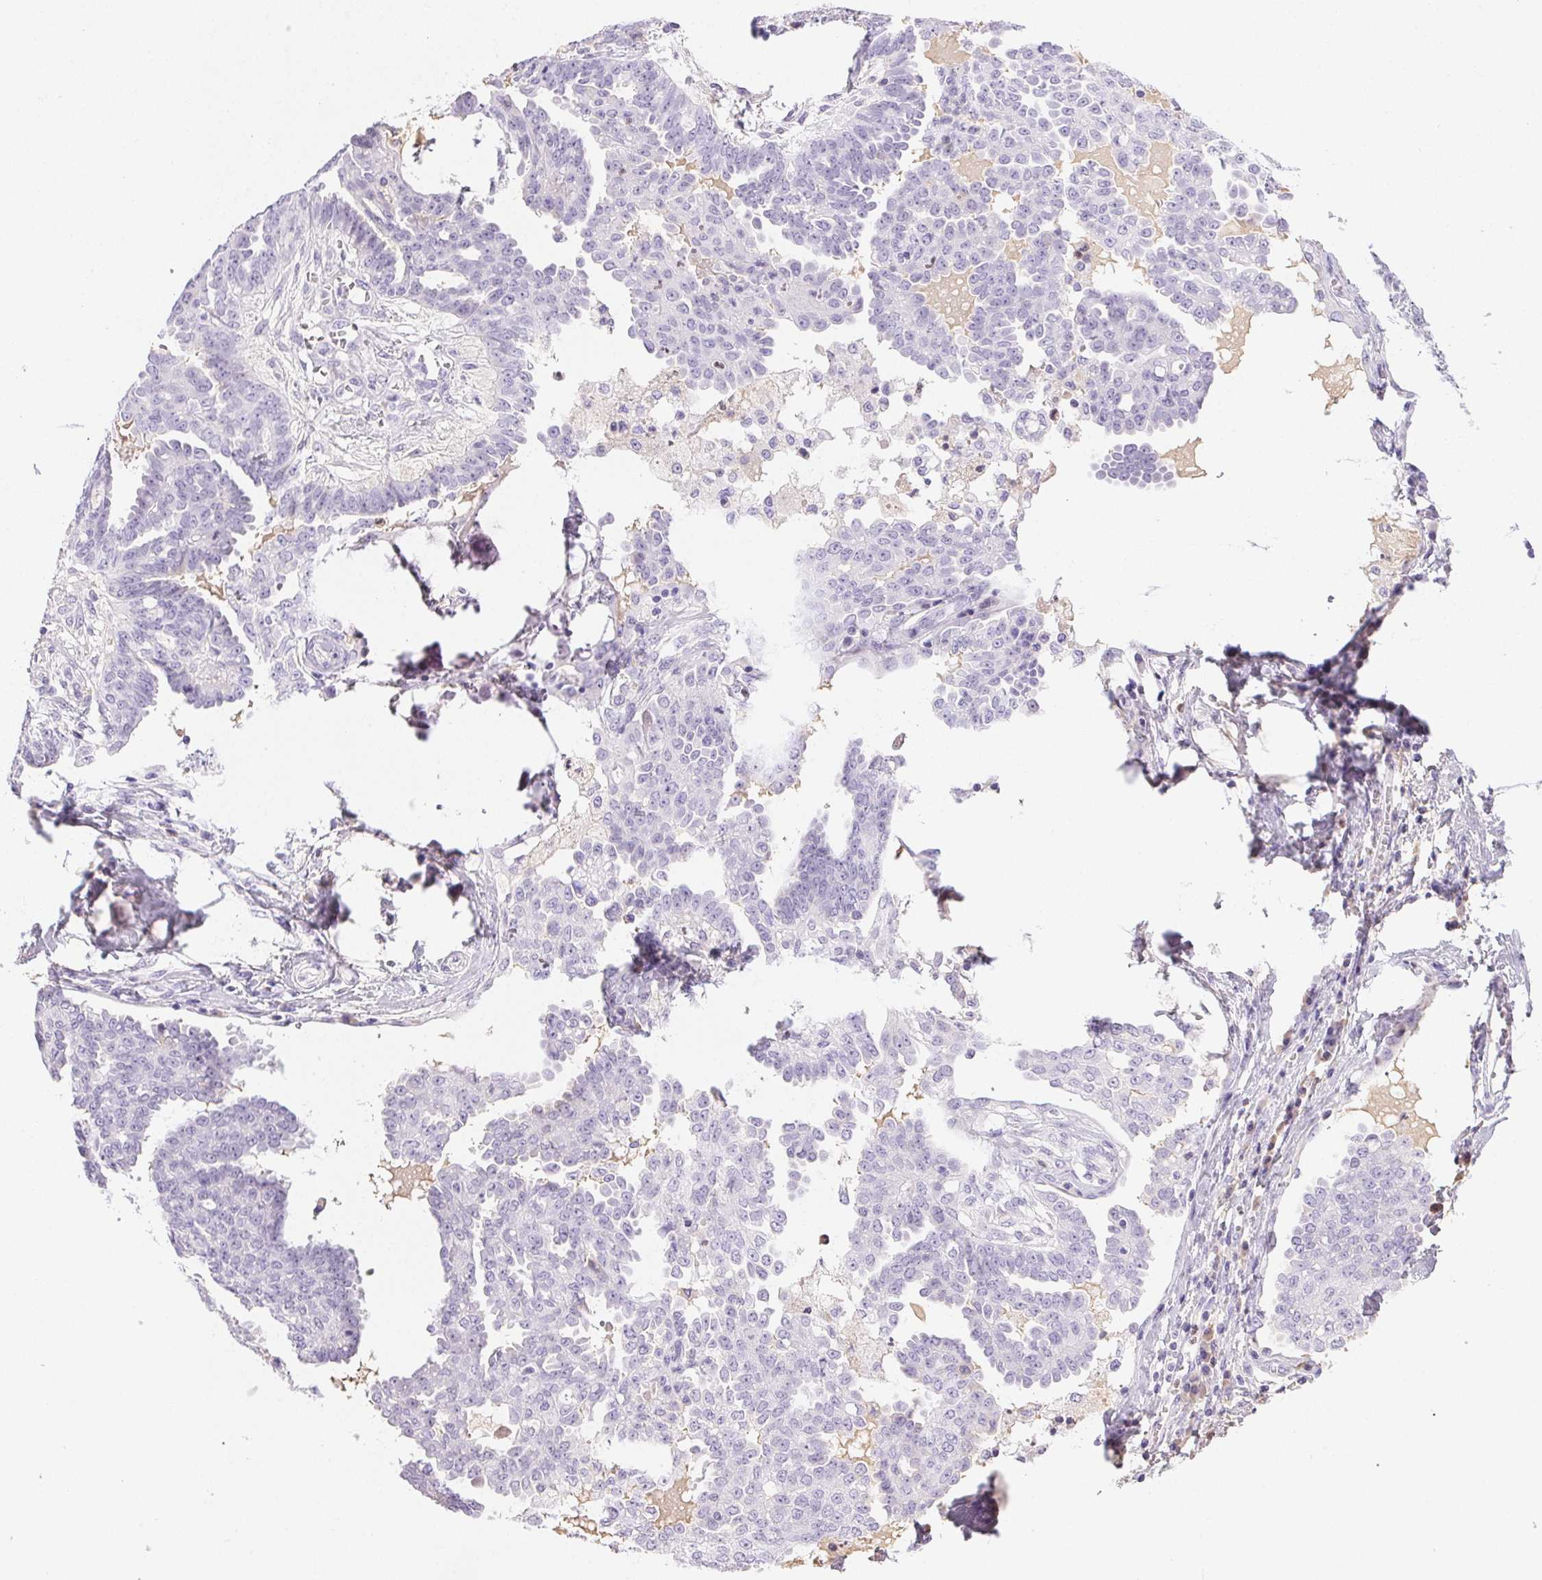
{"staining": {"intensity": "negative", "quantity": "none", "location": "none"}, "tissue": "ovarian cancer", "cell_type": "Tumor cells", "image_type": "cancer", "snomed": [{"axis": "morphology", "description": "Cystadenocarcinoma, serous, NOS"}, {"axis": "topography", "description": "Ovary"}], "caption": "Serous cystadenocarcinoma (ovarian) stained for a protein using IHC reveals no positivity tumor cells.", "gene": "PADI4", "patient": {"sex": "female", "age": 71}}